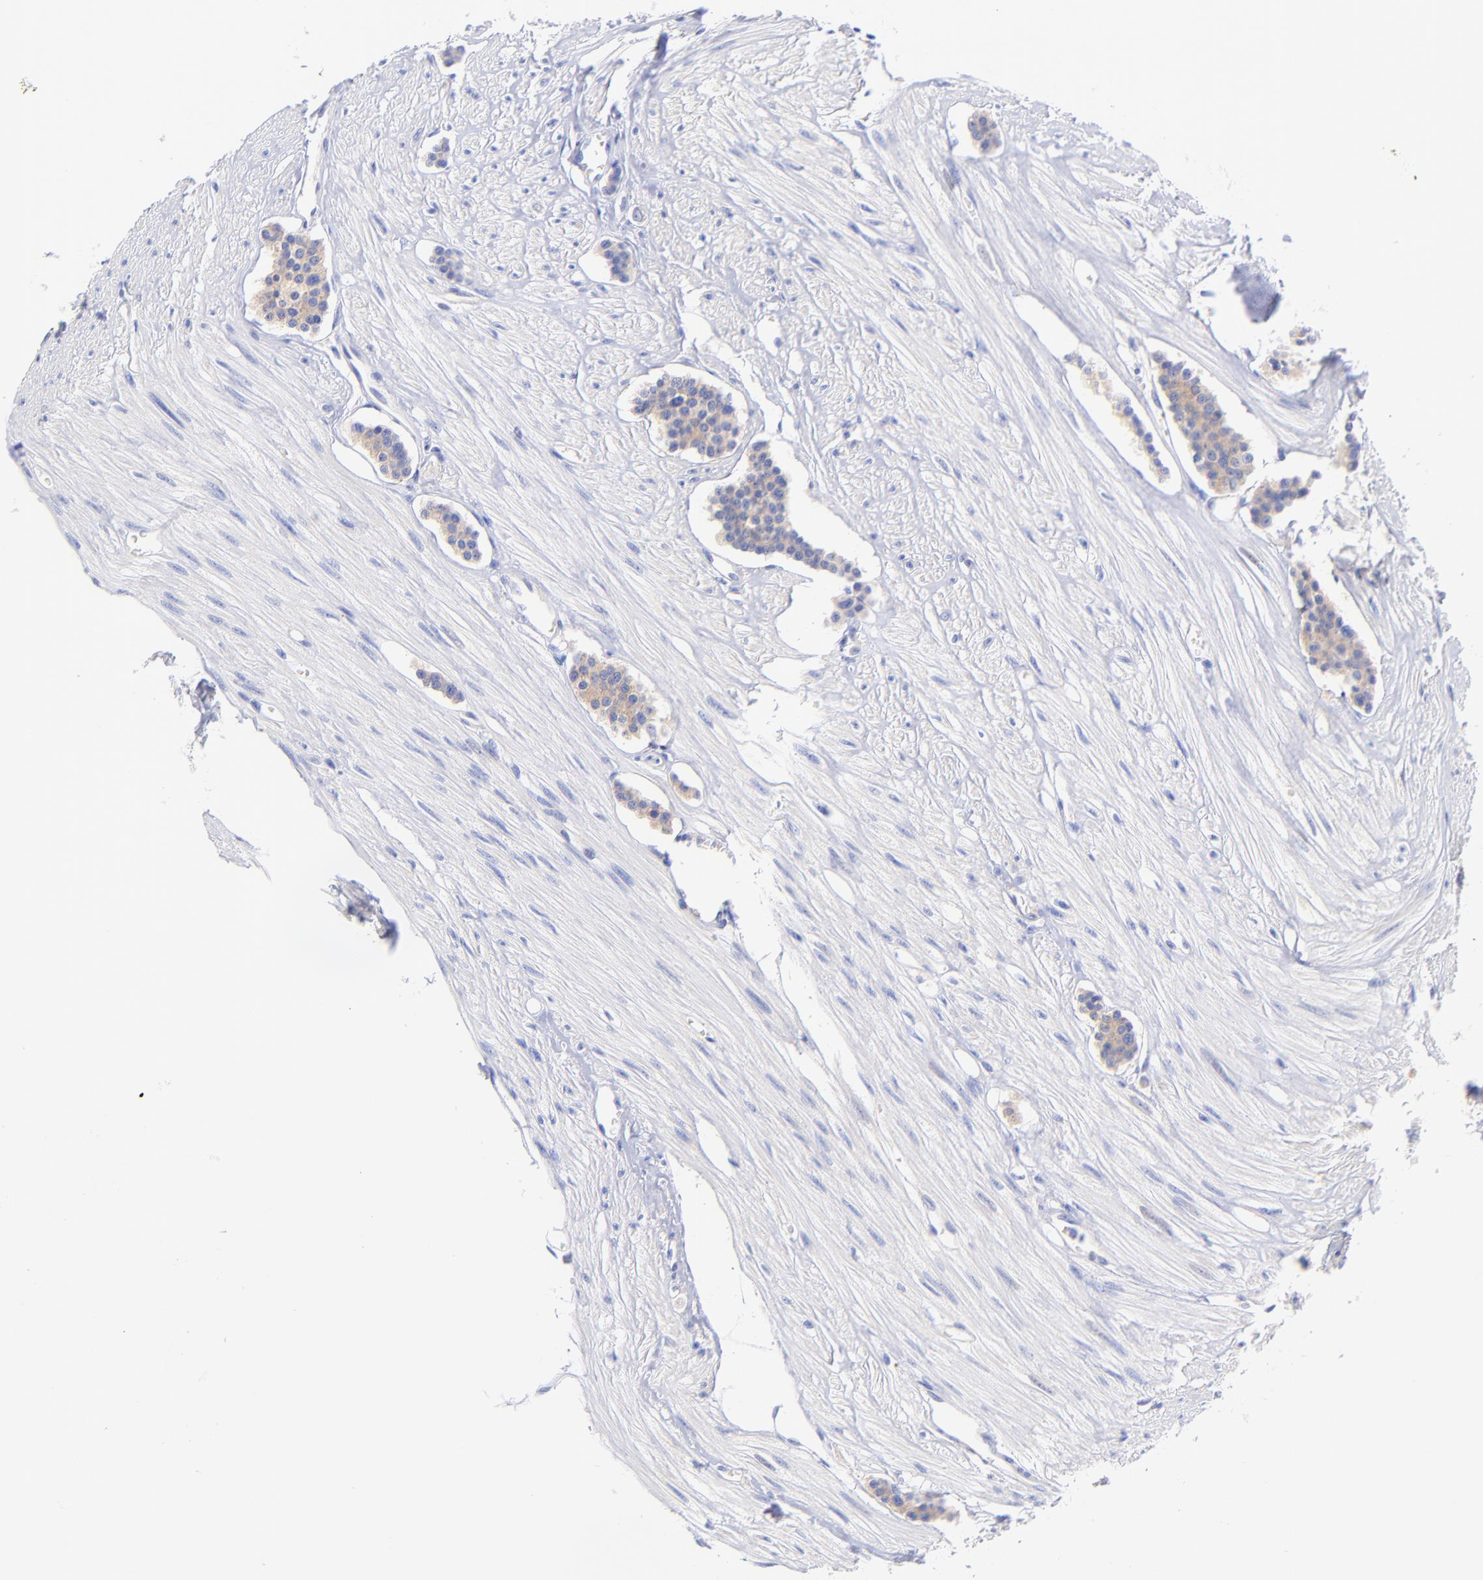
{"staining": {"intensity": "weak", "quantity": ">75%", "location": "cytoplasmic/membranous"}, "tissue": "carcinoid", "cell_type": "Tumor cells", "image_type": "cancer", "snomed": [{"axis": "morphology", "description": "Carcinoid, malignant, NOS"}, {"axis": "topography", "description": "Small intestine"}], "caption": "Approximately >75% of tumor cells in human carcinoid reveal weak cytoplasmic/membranous protein staining as visualized by brown immunohistochemical staining.", "gene": "GPHN", "patient": {"sex": "male", "age": 60}}